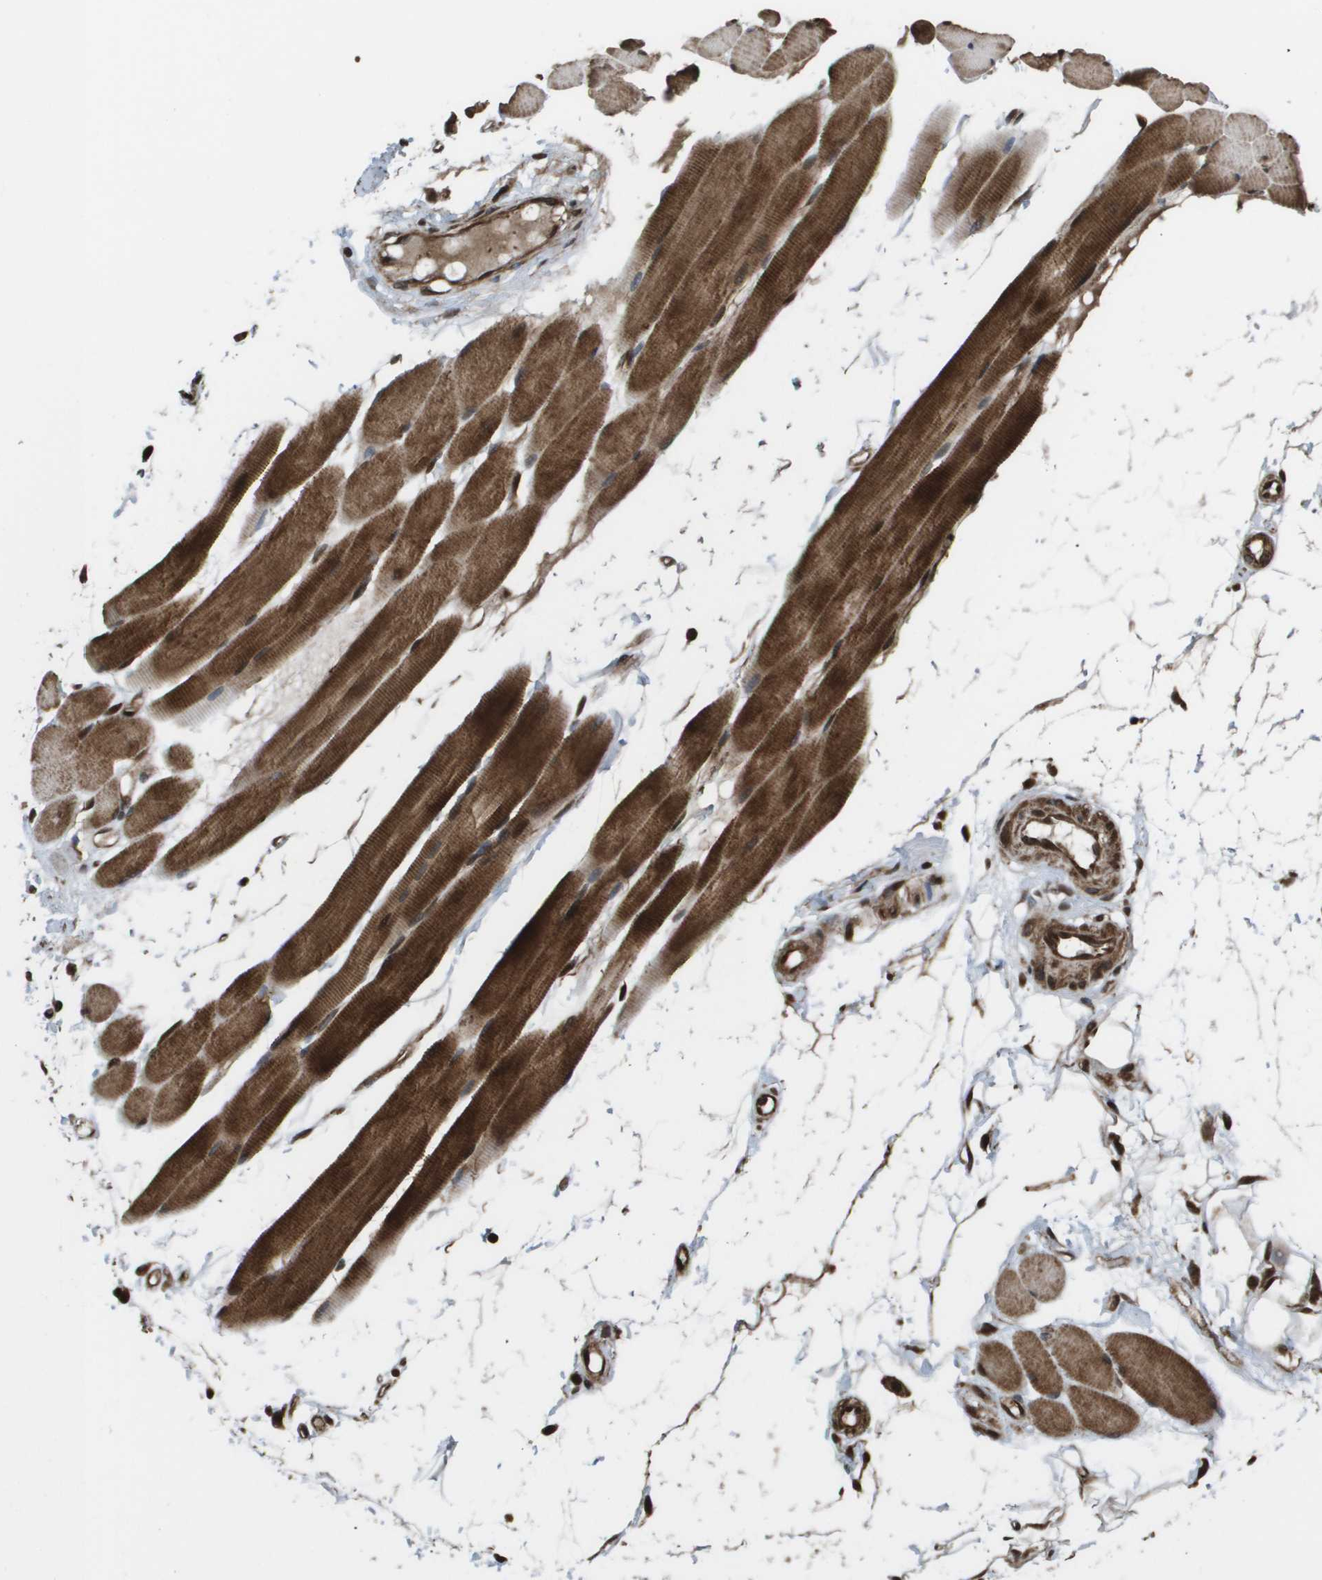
{"staining": {"intensity": "strong", "quantity": ">75%", "location": "cytoplasmic/membranous,nuclear"}, "tissue": "skeletal muscle", "cell_type": "Myocytes", "image_type": "normal", "snomed": [{"axis": "morphology", "description": "Normal tissue, NOS"}, {"axis": "topography", "description": "Skeletal muscle"}, {"axis": "topography", "description": "Peripheral nerve tissue"}], "caption": "There is high levels of strong cytoplasmic/membranous,nuclear expression in myocytes of benign skeletal muscle, as demonstrated by immunohistochemical staining (brown color).", "gene": "AXIN2", "patient": {"sex": "female", "age": 84}}